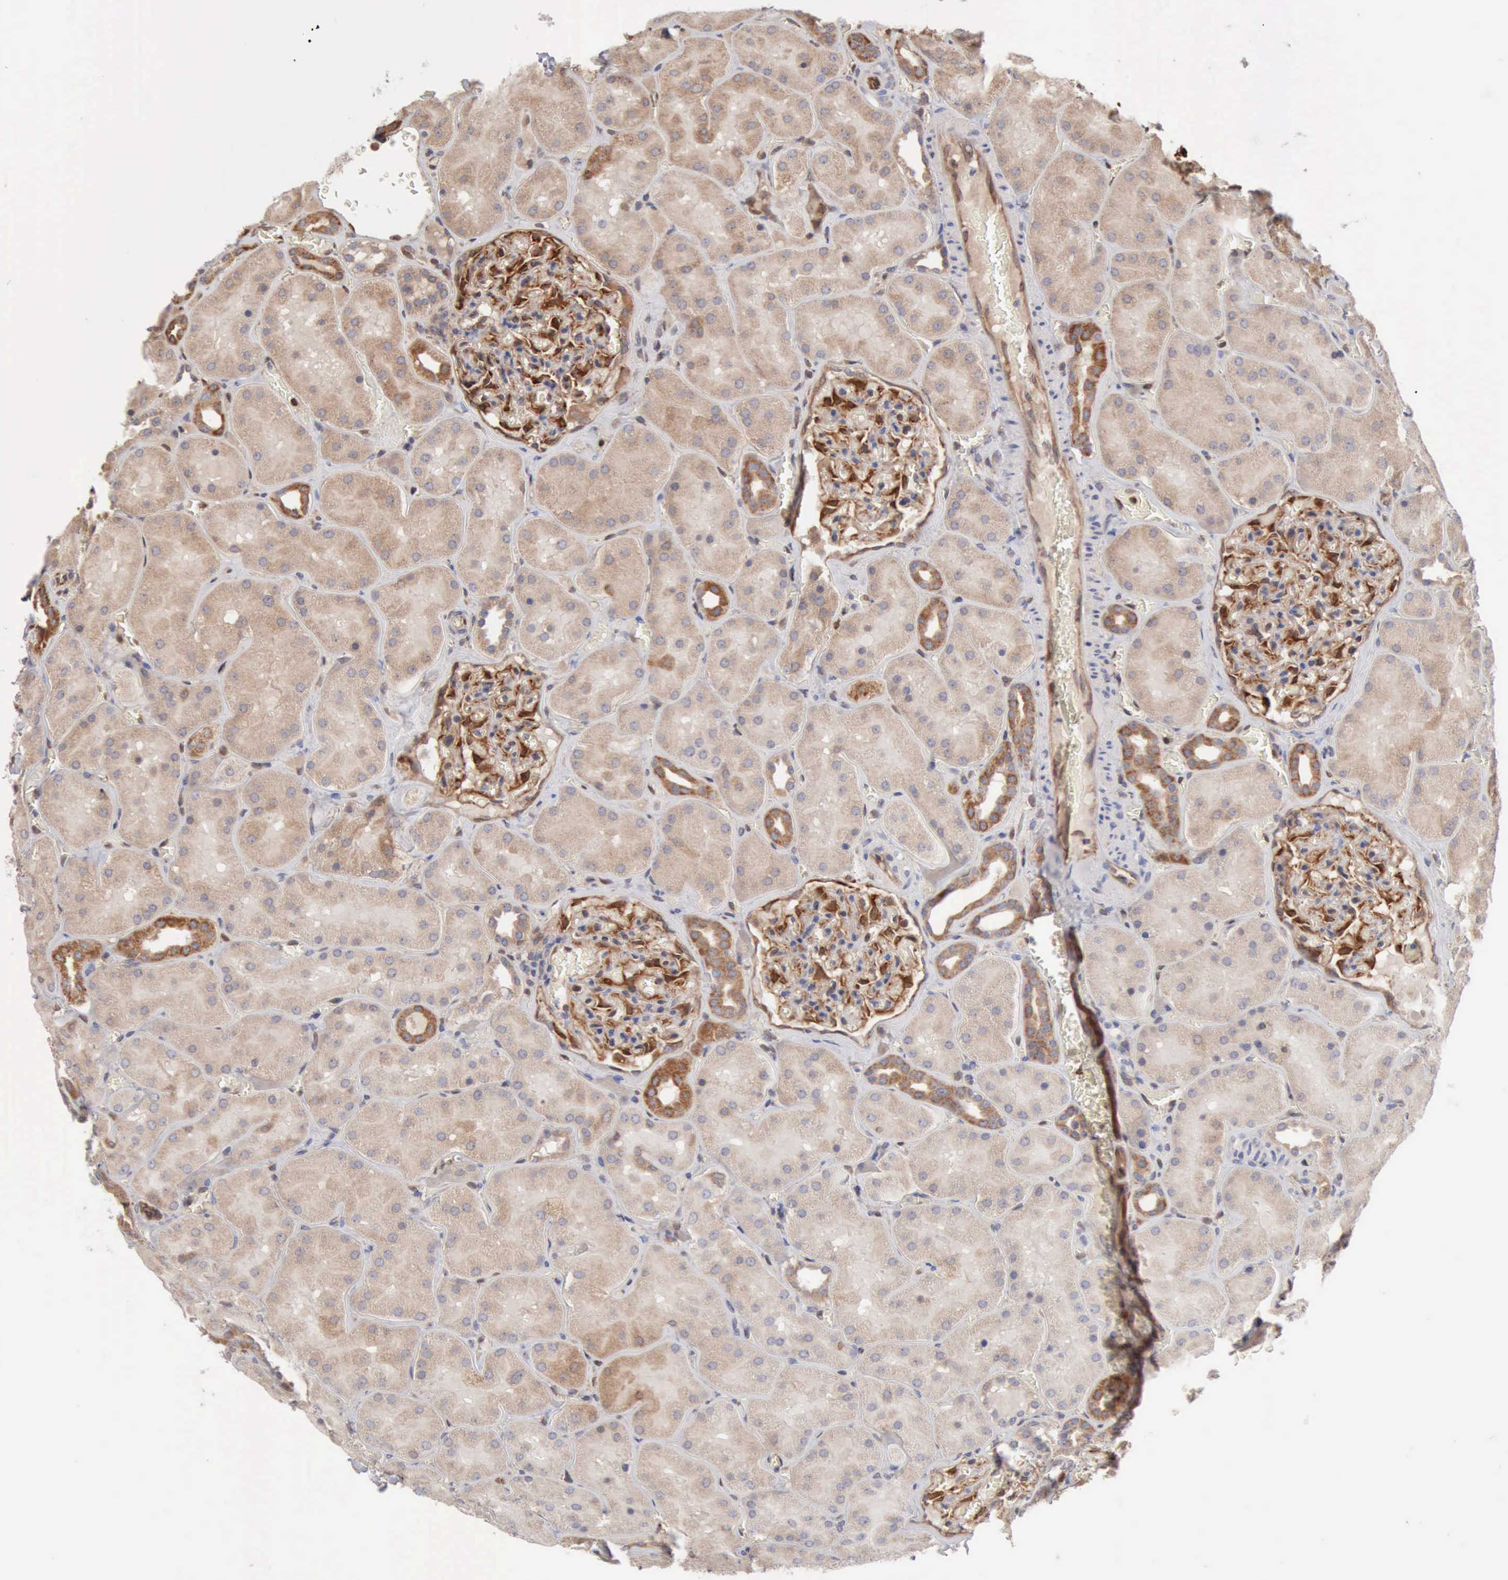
{"staining": {"intensity": "strong", "quantity": ">75%", "location": "cytoplasmic/membranous,nuclear"}, "tissue": "kidney", "cell_type": "Cells in glomeruli", "image_type": "normal", "snomed": [{"axis": "morphology", "description": "Normal tissue, NOS"}, {"axis": "topography", "description": "Kidney"}], "caption": "Kidney stained with DAB immunohistochemistry reveals high levels of strong cytoplasmic/membranous,nuclear staining in about >75% of cells in glomeruli.", "gene": "APOL2", "patient": {"sex": "male", "age": 28}}